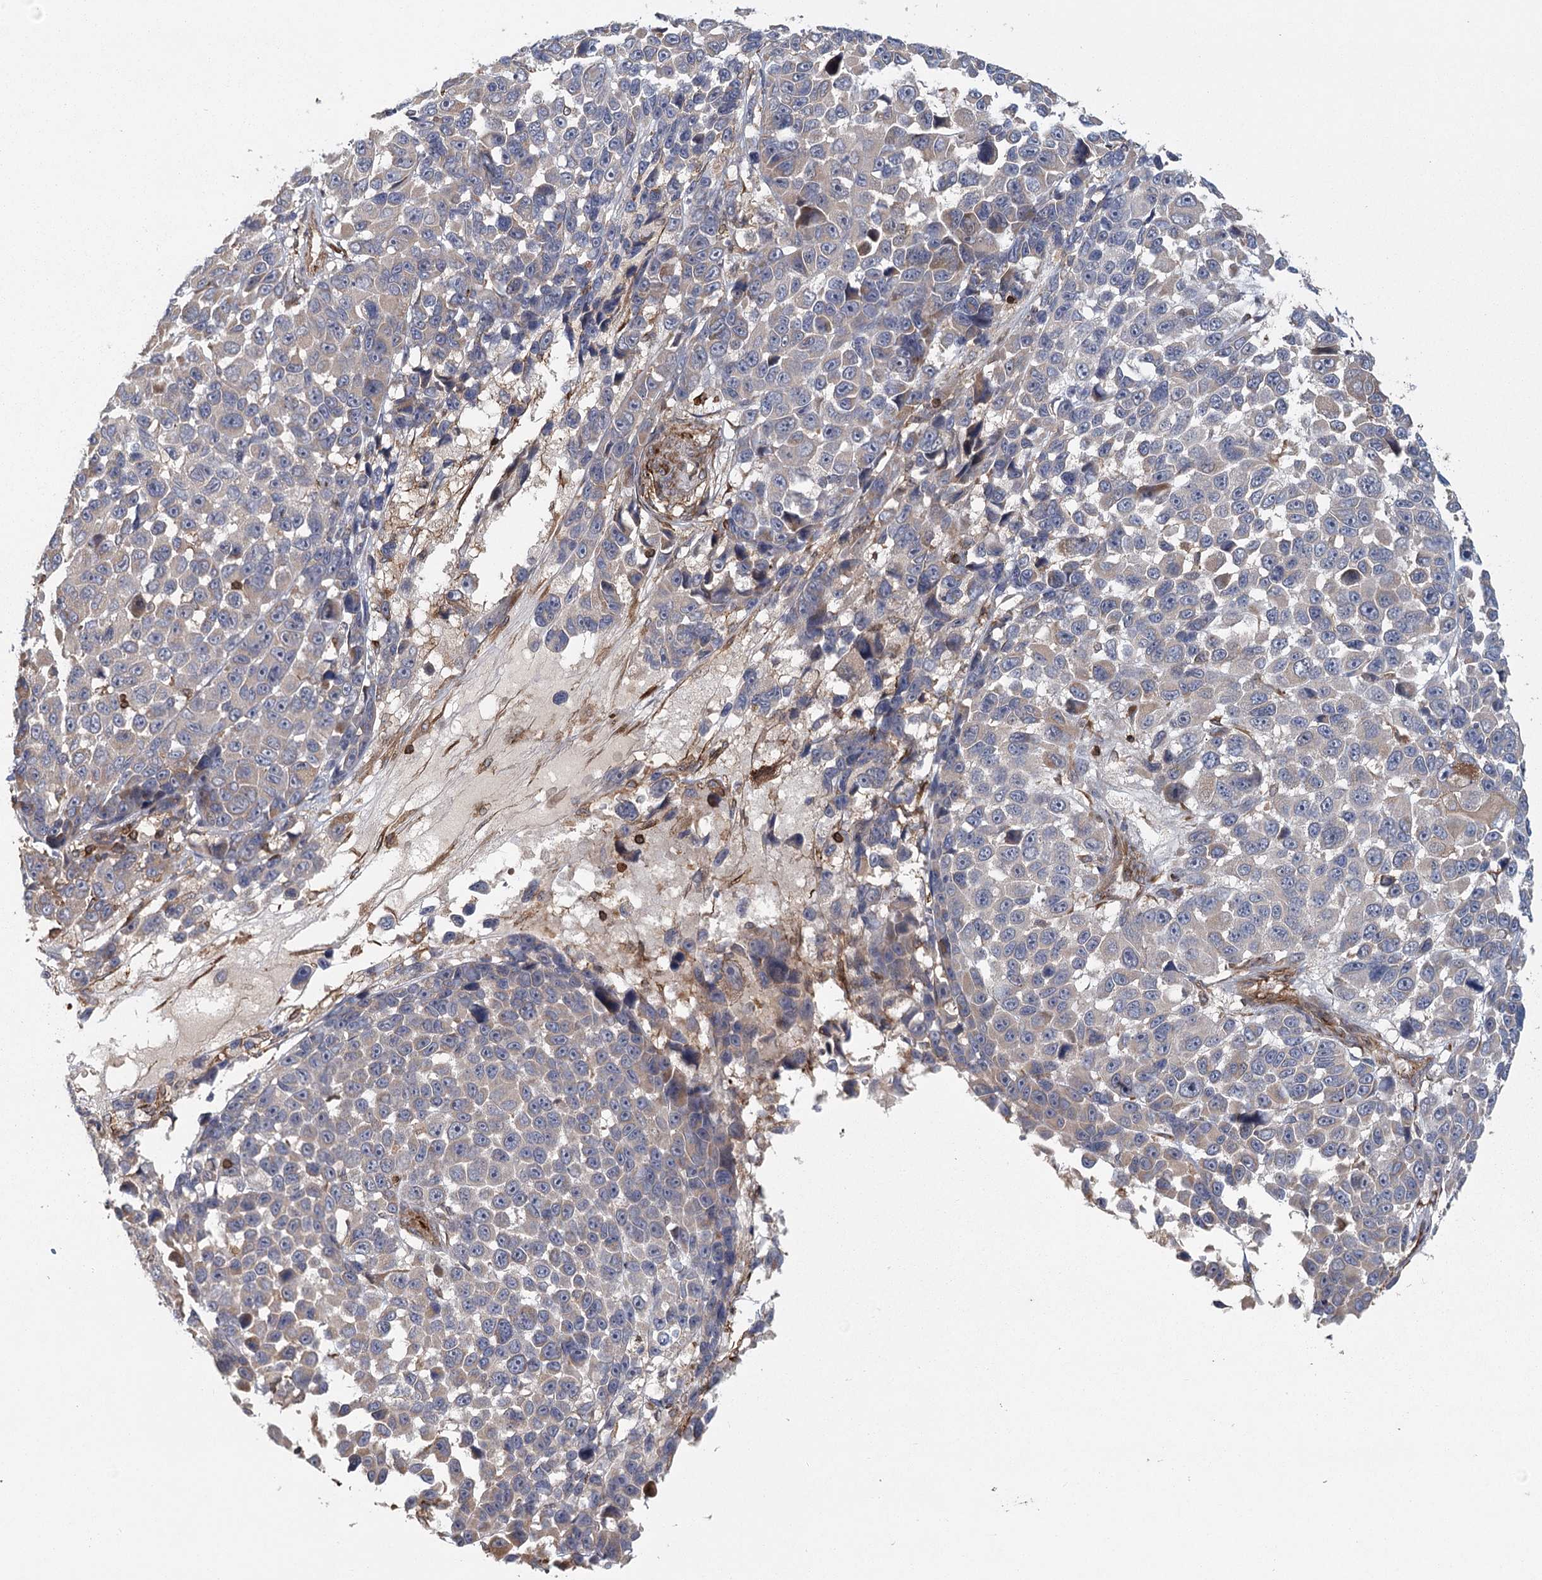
{"staining": {"intensity": "weak", "quantity": "<25%", "location": "cytoplasmic/membranous"}, "tissue": "melanoma", "cell_type": "Tumor cells", "image_type": "cancer", "snomed": [{"axis": "morphology", "description": "Malignant melanoma, NOS"}, {"axis": "topography", "description": "Skin"}], "caption": "This is an immunohistochemistry histopathology image of human malignant melanoma. There is no expression in tumor cells.", "gene": "PLEKHA7", "patient": {"sex": "male", "age": 53}}